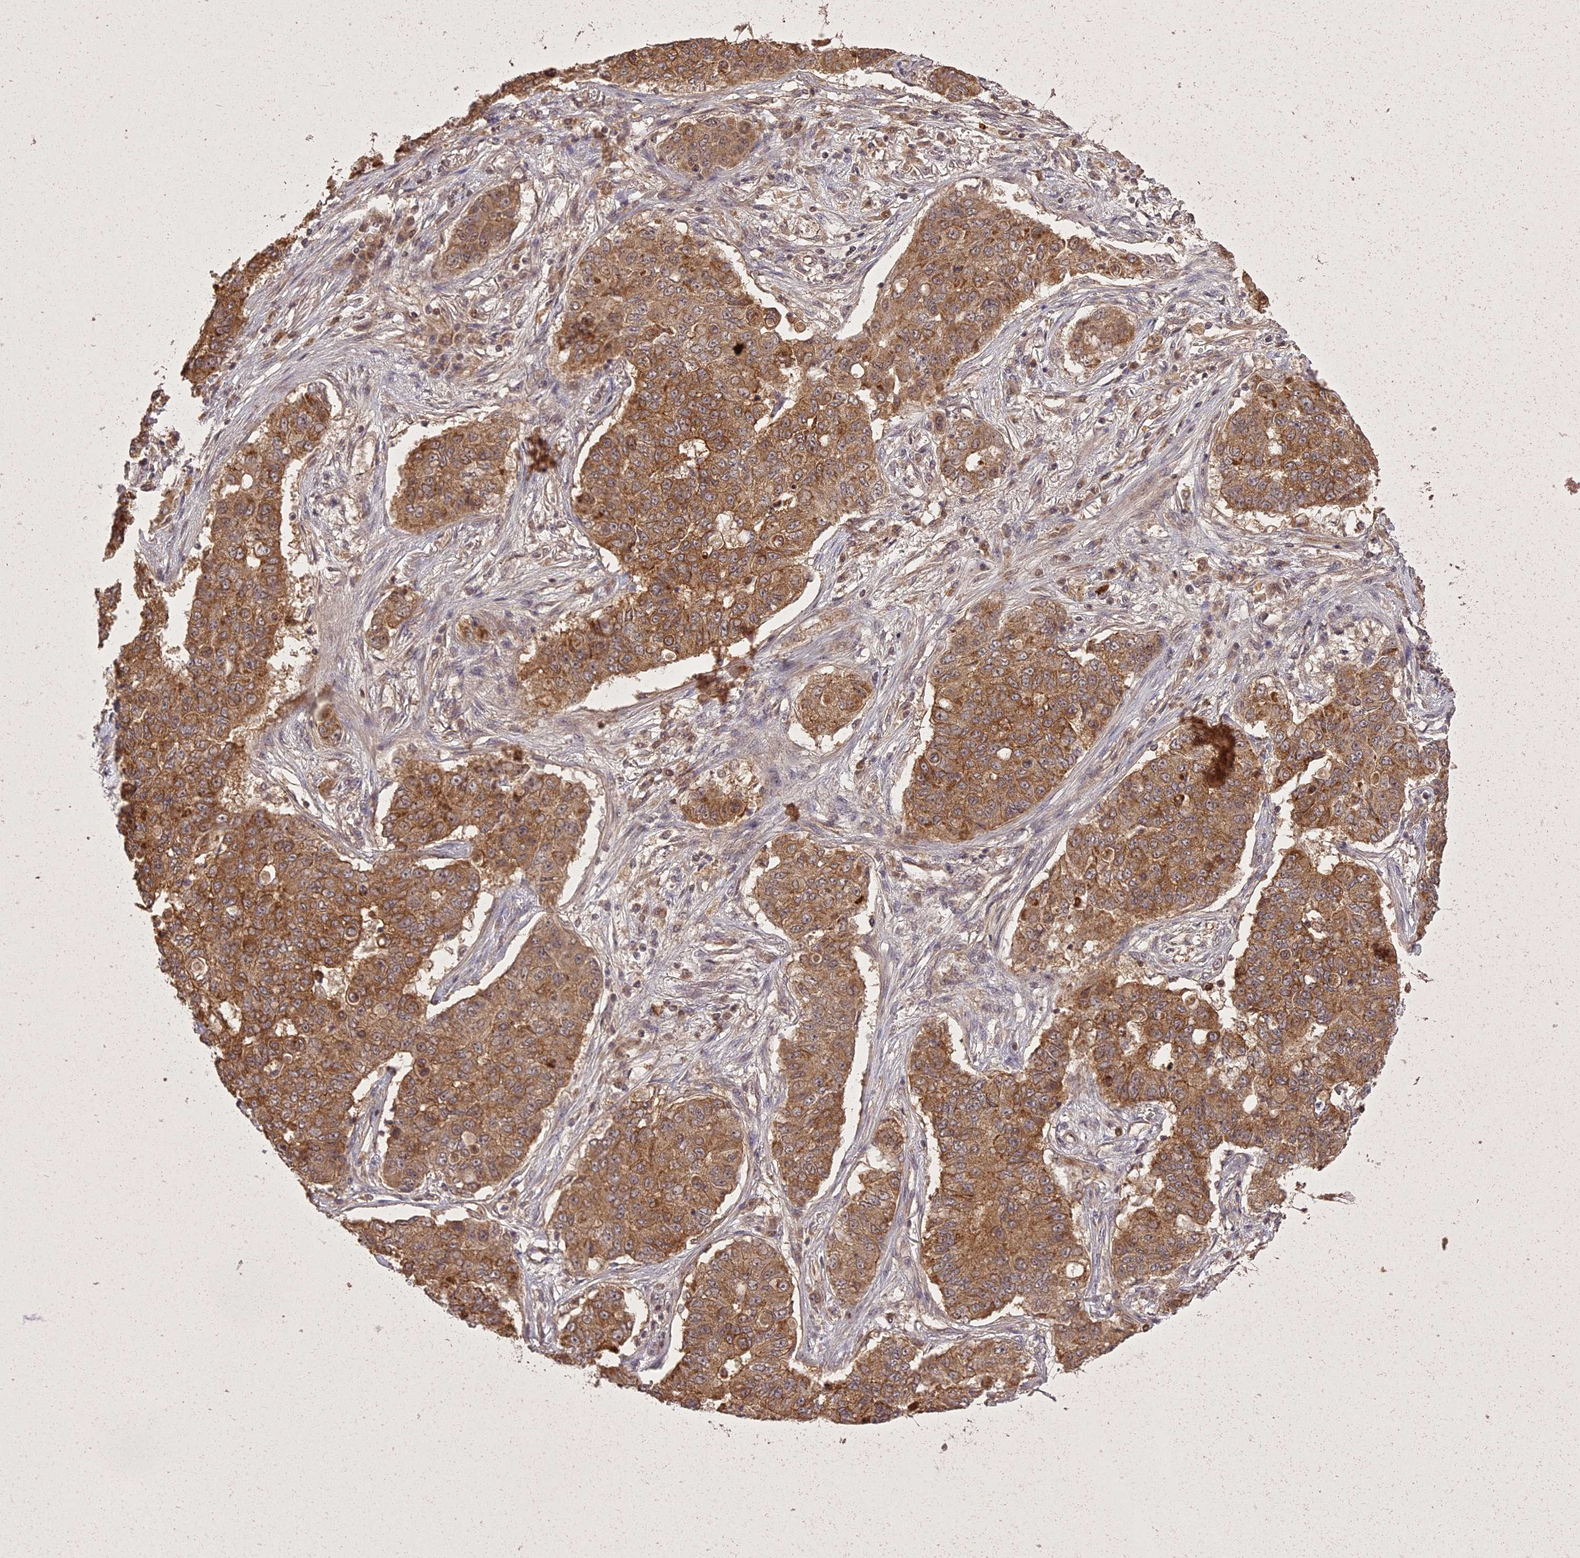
{"staining": {"intensity": "moderate", "quantity": ">75%", "location": "cytoplasmic/membranous"}, "tissue": "lung cancer", "cell_type": "Tumor cells", "image_type": "cancer", "snomed": [{"axis": "morphology", "description": "Squamous cell carcinoma, NOS"}, {"axis": "topography", "description": "Lung"}], "caption": "Human lung cancer (squamous cell carcinoma) stained for a protein (brown) reveals moderate cytoplasmic/membranous positive staining in about >75% of tumor cells.", "gene": "ING5", "patient": {"sex": "male", "age": 74}}